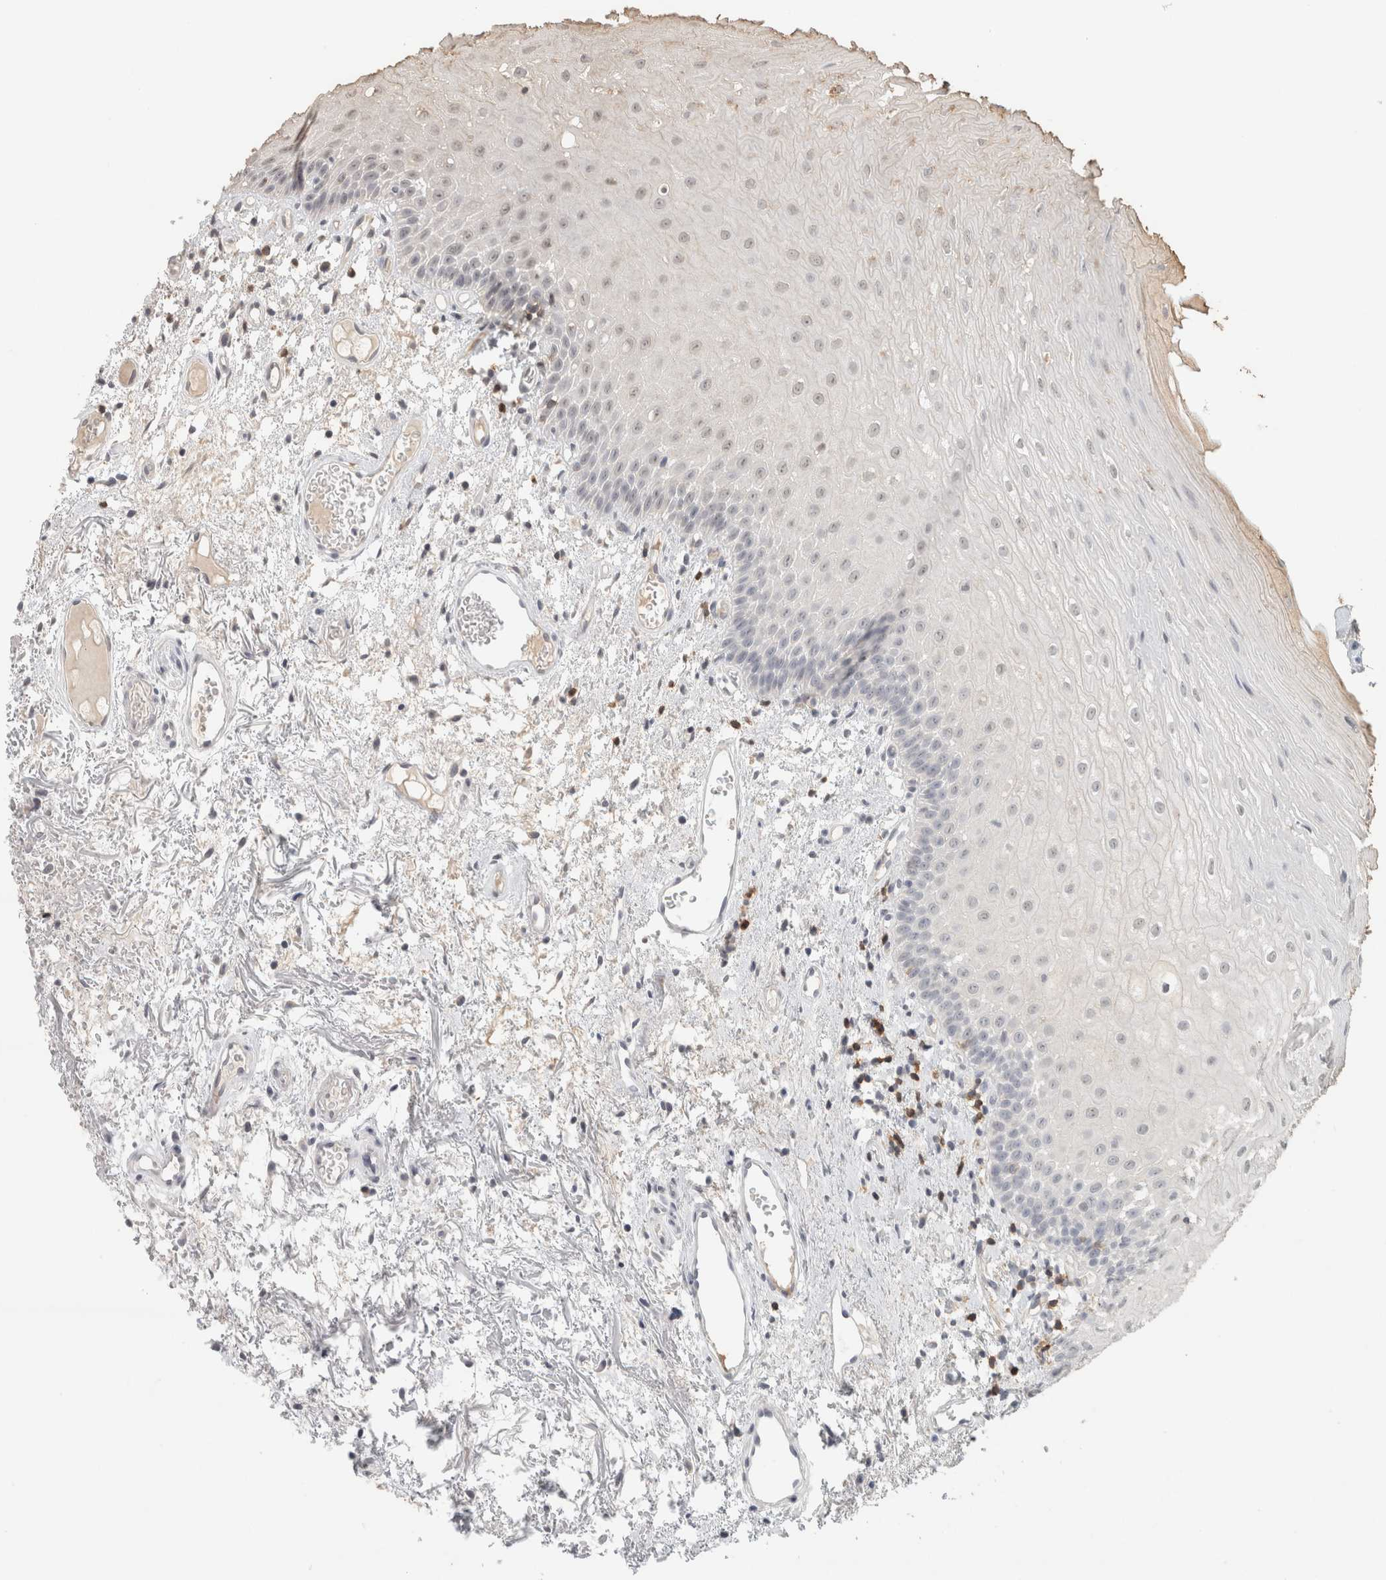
{"staining": {"intensity": "negative", "quantity": "none", "location": "none"}, "tissue": "oral mucosa", "cell_type": "Squamous epithelial cells", "image_type": "normal", "snomed": [{"axis": "morphology", "description": "Normal tissue, NOS"}, {"axis": "topography", "description": "Oral tissue"}], "caption": "An IHC photomicrograph of benign oral mucosa is shown. There is no staining in squamous epithelial cells of oral mucosa.", "gene": "TRAT1", "patient": {"sex": "male", "age": 52}}